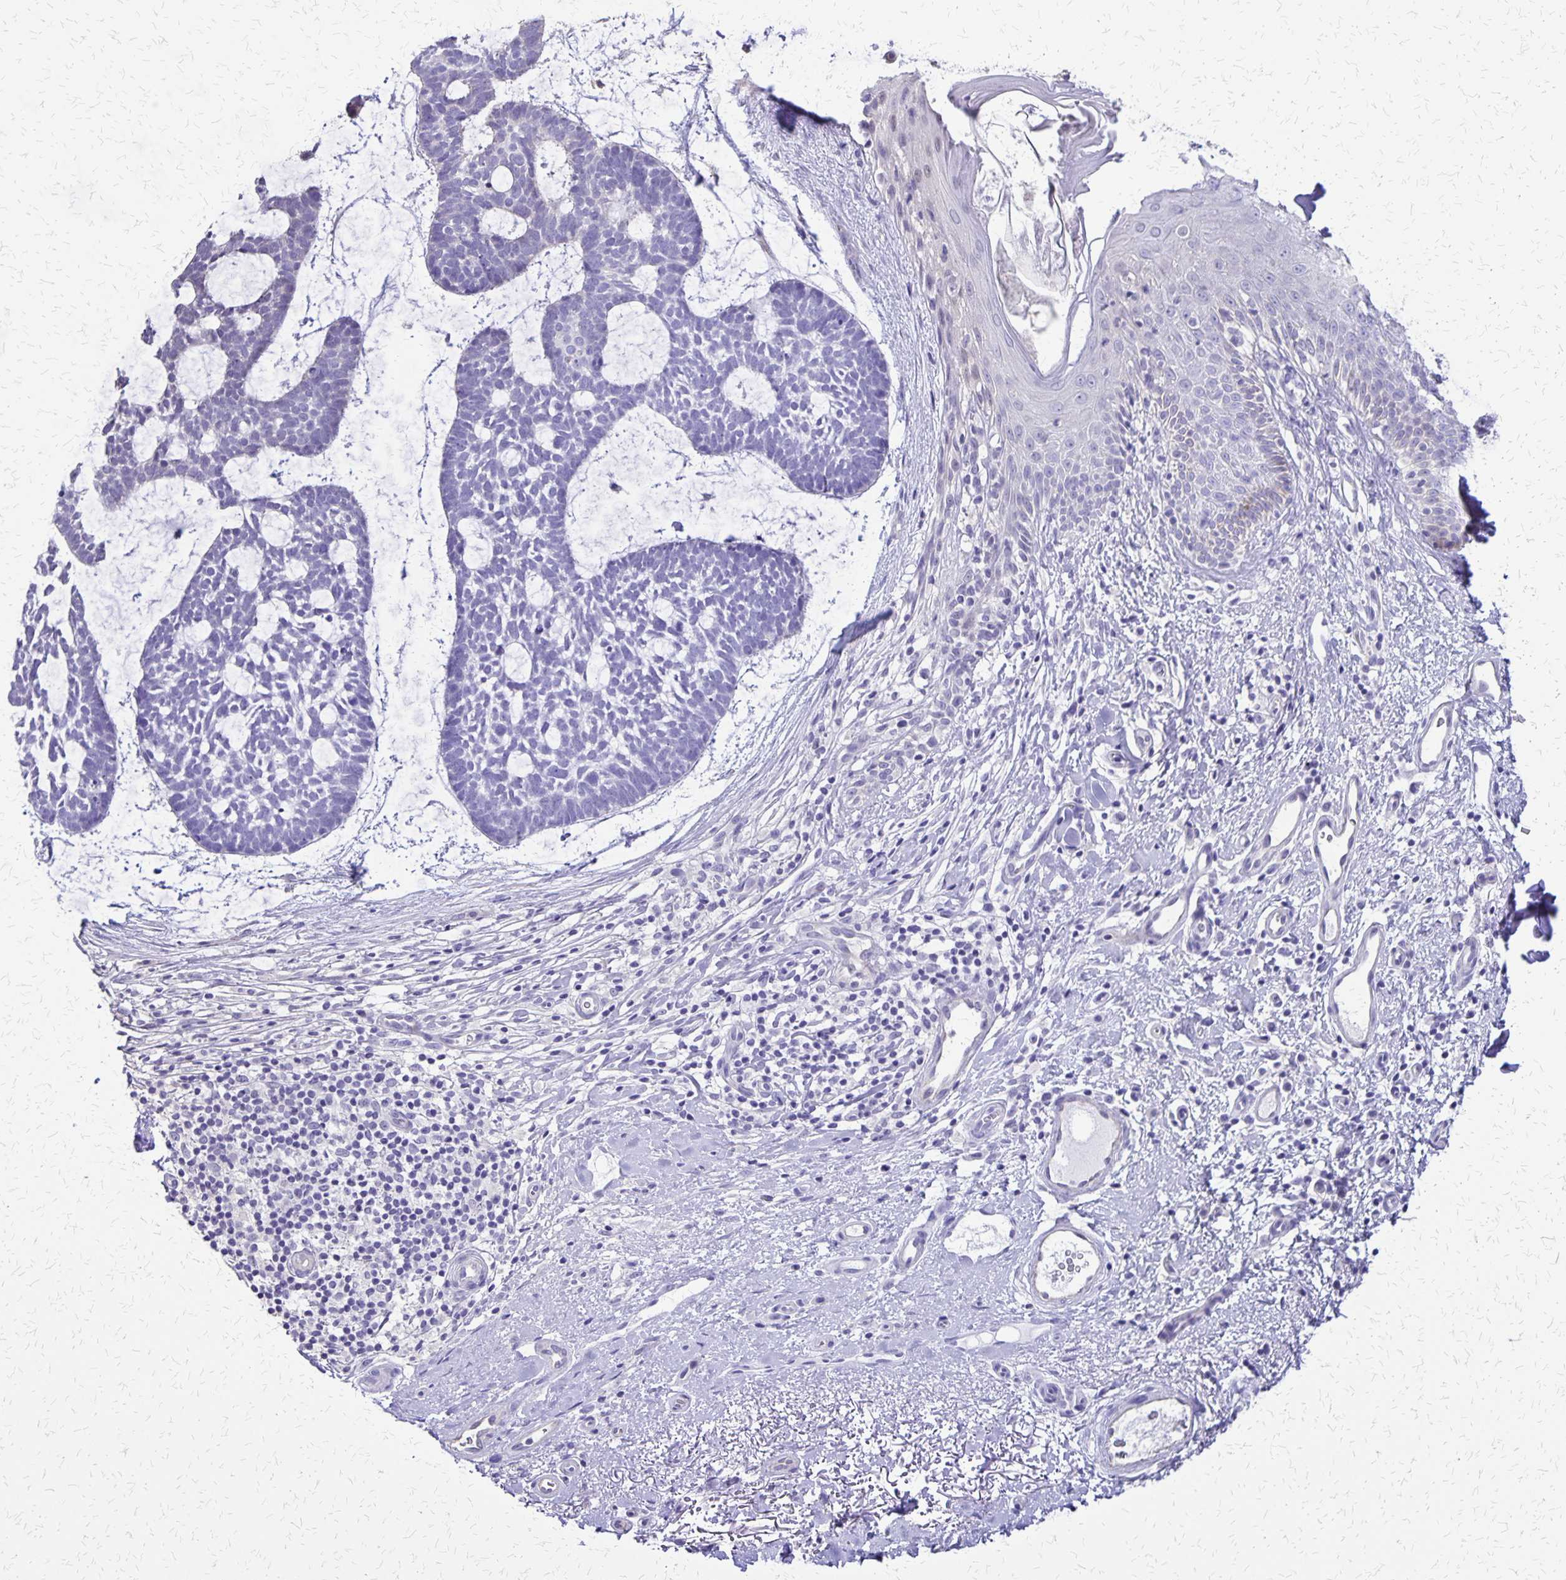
{"staining": {"intensity": "negative", "quantity": "none", "location": "none"}, "tissue": "skin cancer", "cell_type": "Tumor cells", "image_type": "cancer", "snomed": [{"axis": "morphology", "description": "Basal cell carcinoma"}, {"axis": "topography", "description": "Skin"}], "caption": "Immunohistochemical staining of skin cancer (basal cell carcinoma) reveals no significant positivity in tumor cells. The staining is performed using DAB (3,3'-diaminobenzidine) brown chromogen with nuclei counter-stained in using hematoxylin.", "gene": "SI", "patient": {"sex": "male", "age": 64}}